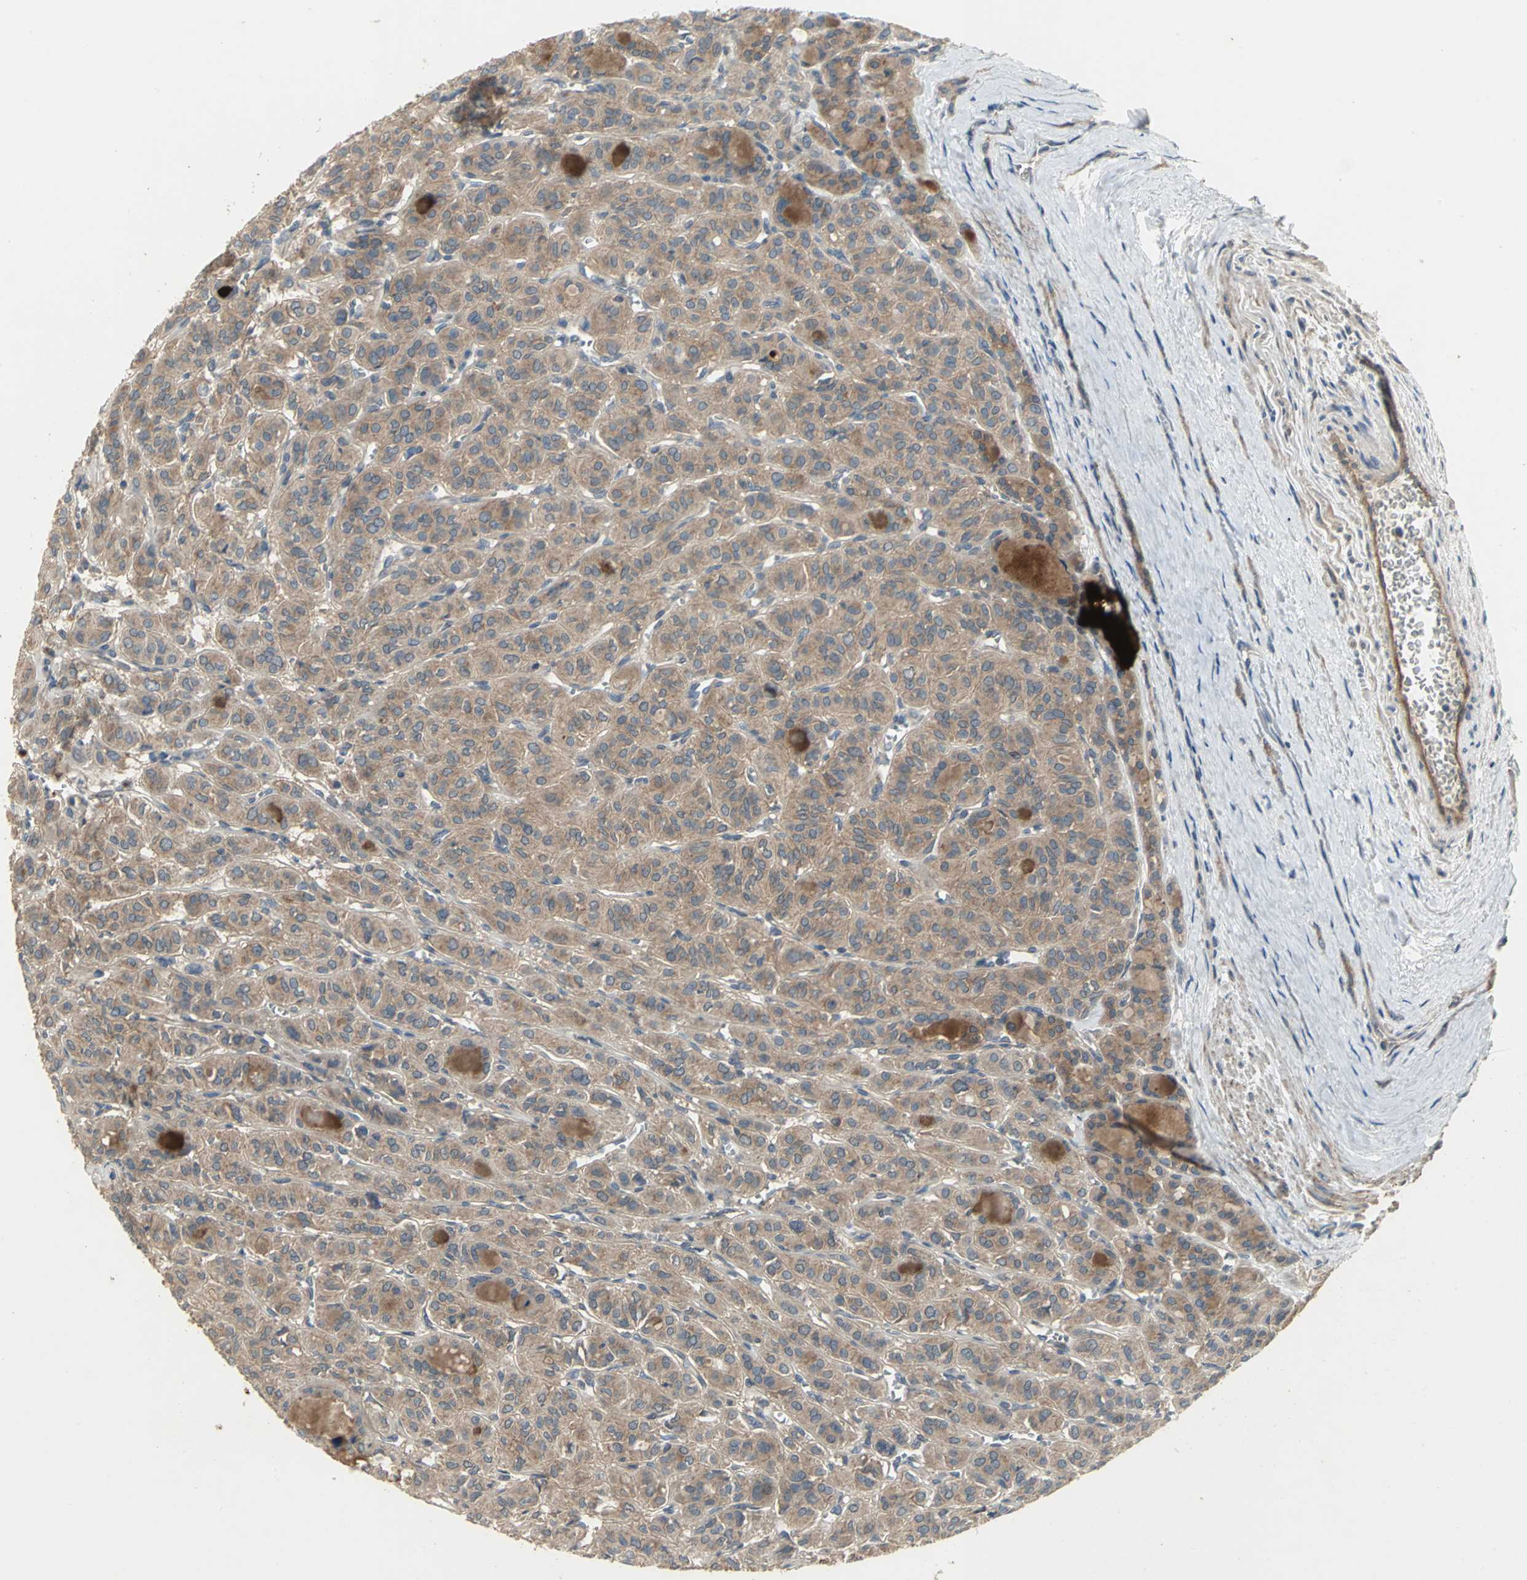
{"staining": {"intensity": "moderate", "quantity": ">75%", "location": "cytoplasmic/membranous"}, "tissue": "thyroid cancer", "cell_type": "Tumor cells", "image_type": "cancer", "snomed": [{"axis": "morphology", "description": "Follicular adenoma carcinoma, NOS"}, {"axis": "topography", "description": "Thyroid gland"}], "caption": "IHC staining of follicular adenoma carcinoma (thyroid), which reveals medium levels of moderate cytoplasmic/membranous positivity in approximately >75% of tumor cells indicating moderate cytoplasmic/membranous protein staining. The staining was performed using DAB (3,3'-diaminobenzidine) (brown) for protein detection and nuclei were counterstained in hematoxylin (blue).", "gene": "MET", "patient": {"sex": "female", "age": 71}}